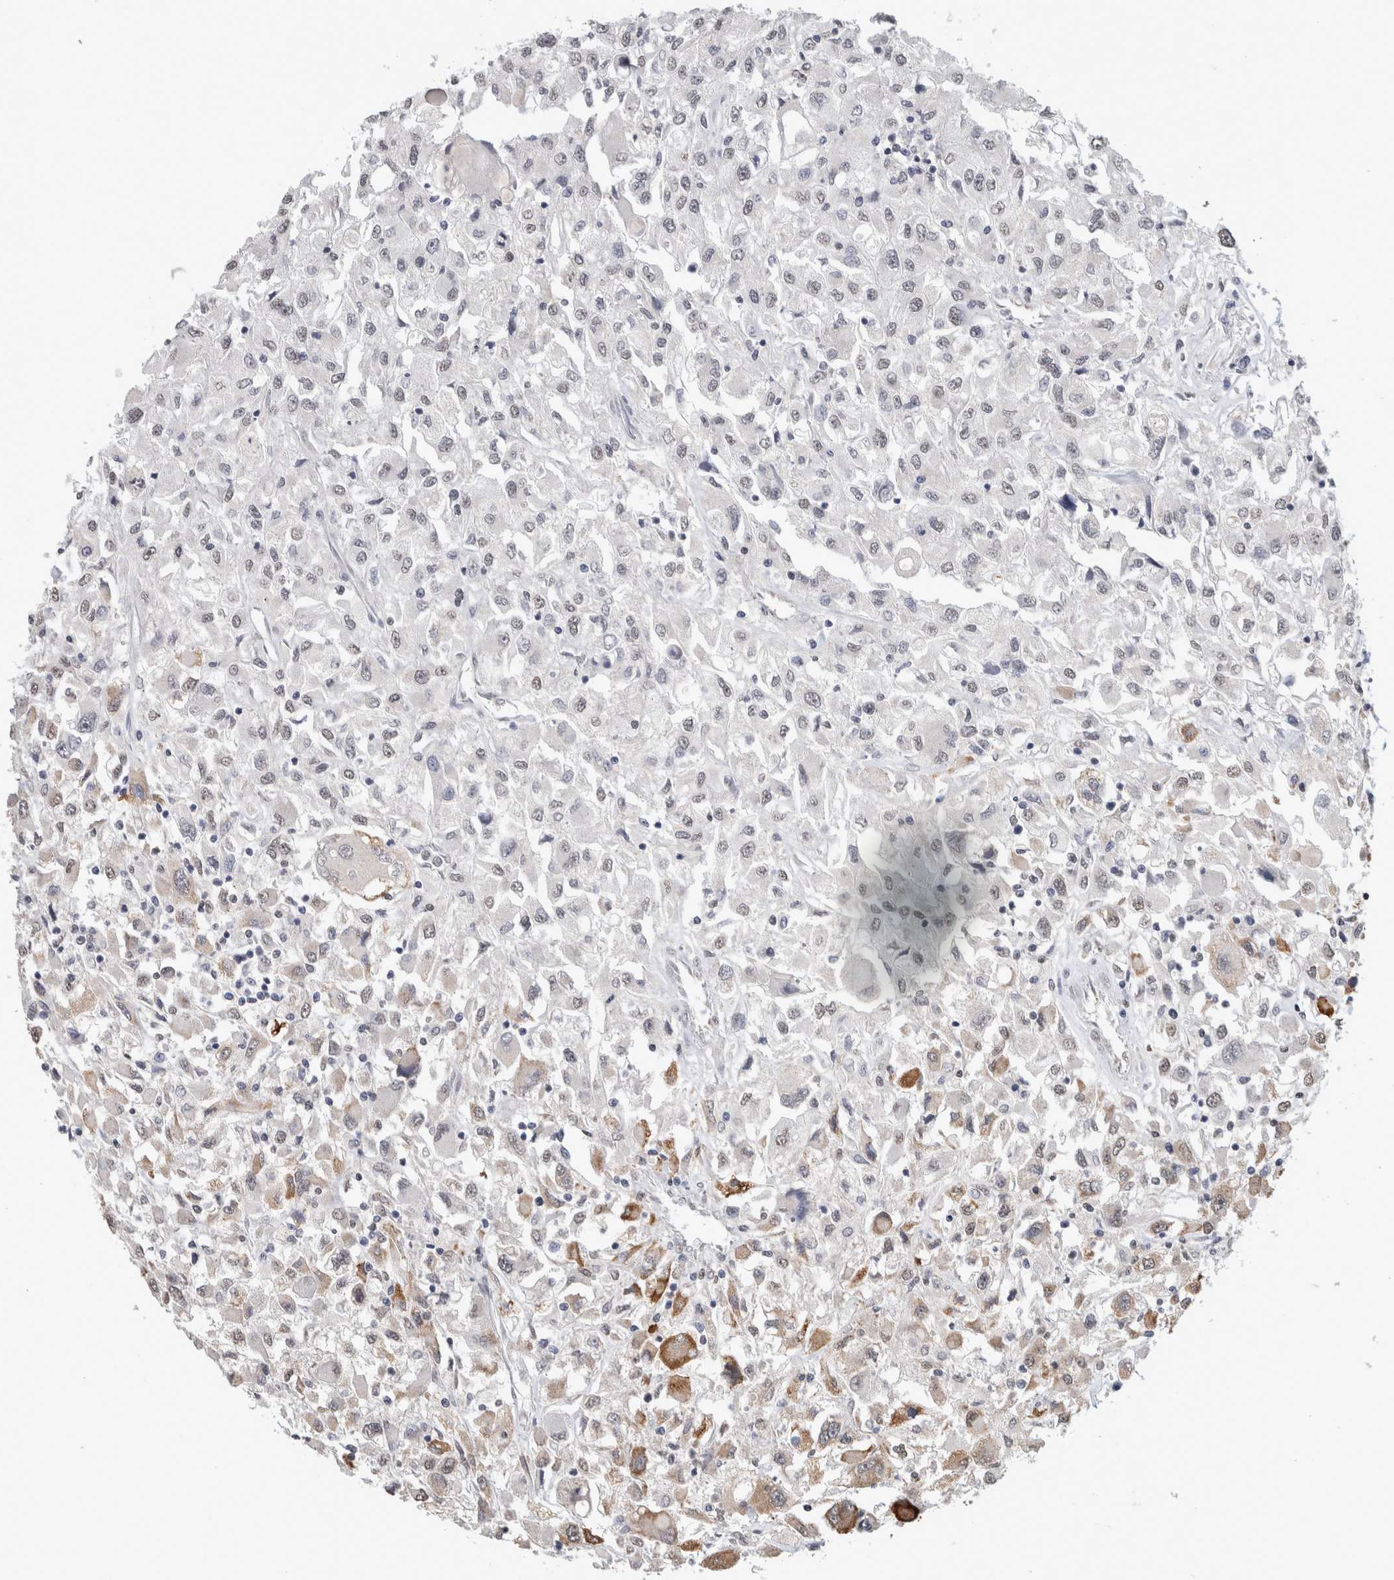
{"staining": {"intensity": "negative", "quantity": "none", "location": "none"}, "tissue": "renal cancer", "cell_type": "Tumor cells", "image_type": "cancer", "snomed": [{"axis": "morphology", "description": "Adenocarcinoma, NOS"}, {"axis": "topography", "description": "Kidney"}], "caption": "A histopathology image of human renal cancer (adenocarcinoma) is negative for staining in tumor cells.", "gene": "LTBP1", "patient": {"sex": "female", "age": 52}}